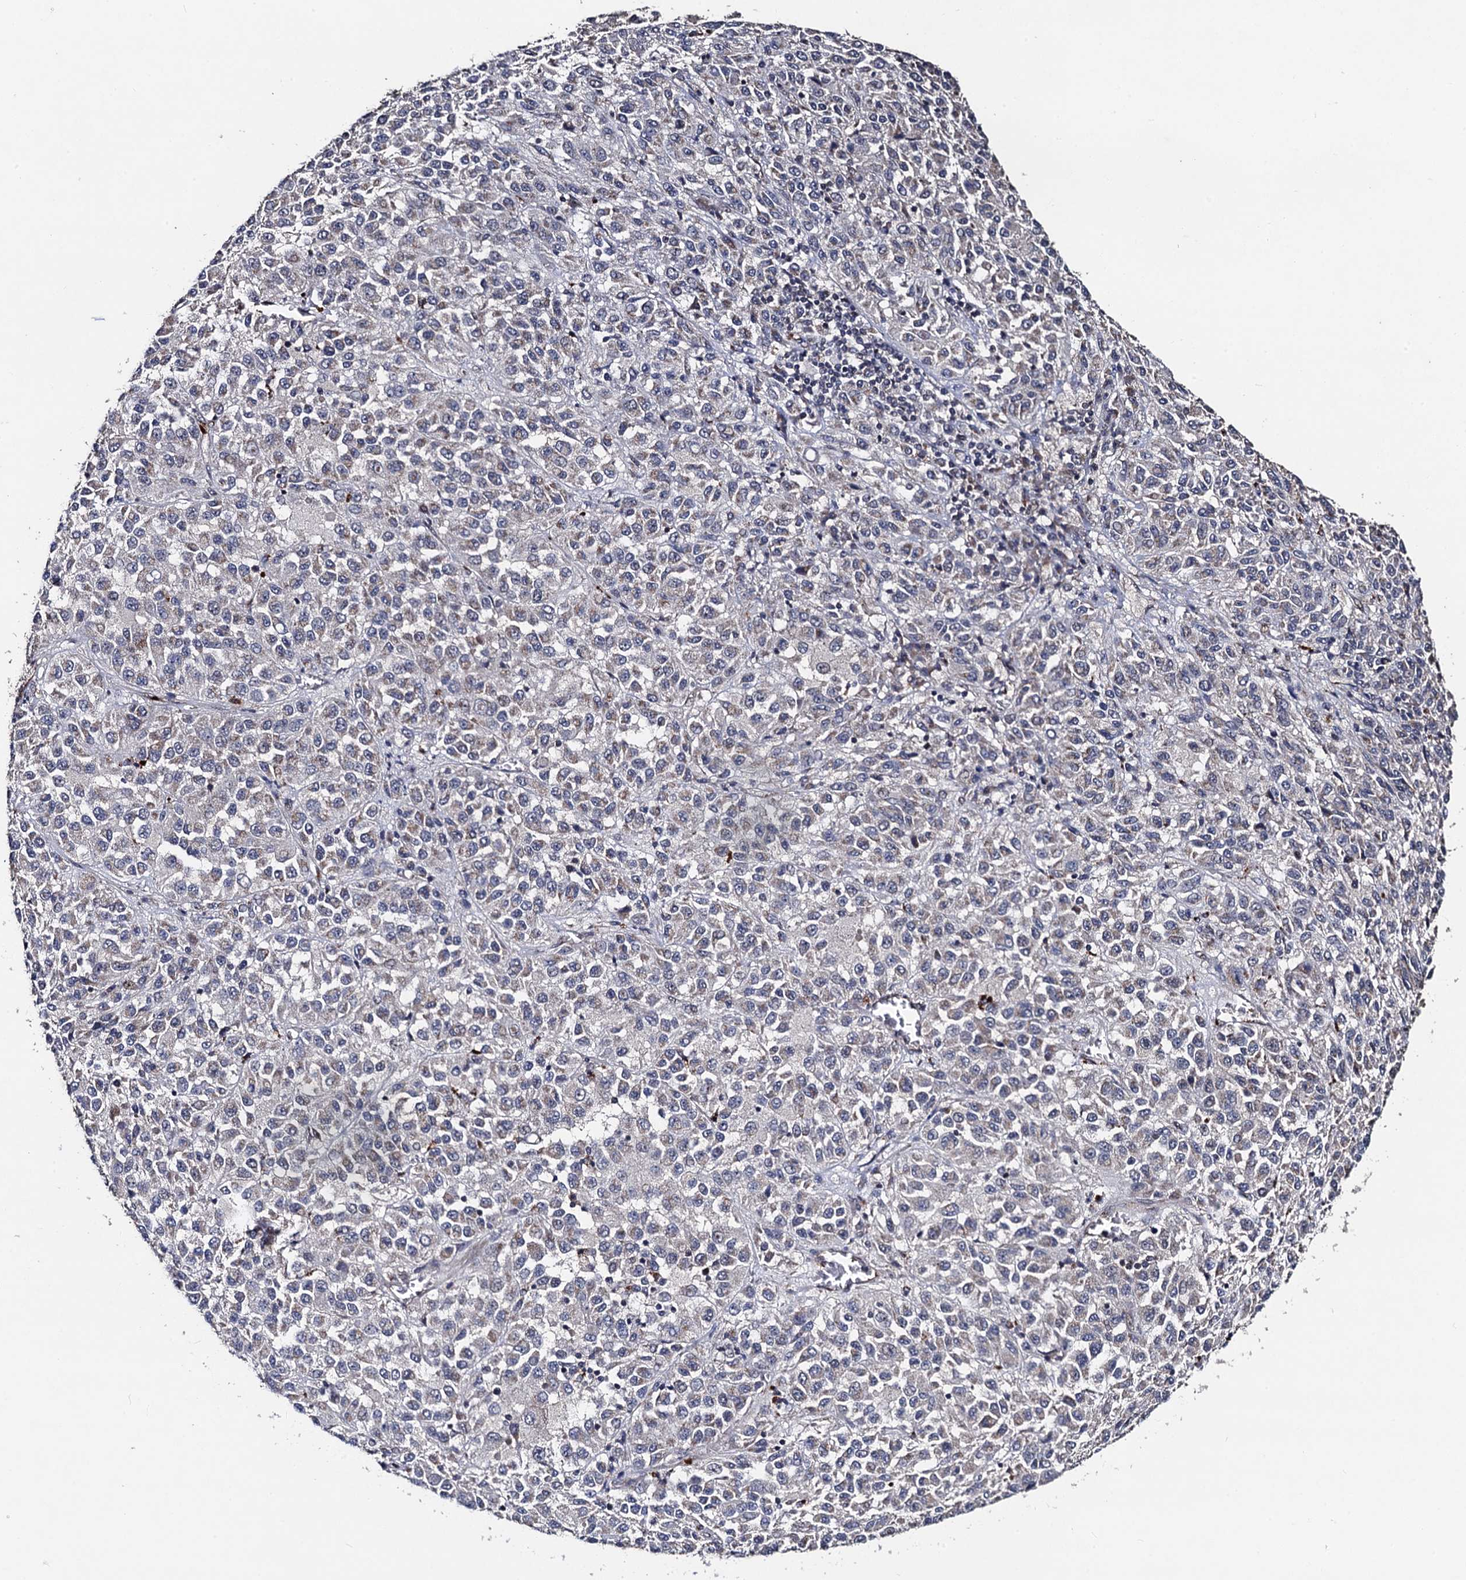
{"staining": {"intensity": "negative", "quantity": "none", "location": "none"}, "tissue": "melanoma", "cell_type": "Tumor cells", "image_type": "cancer", "snomed": [{"axis": "morphology", "description": "Malignant melanoma, Metastatic site"}, {"axis": "topography", "description": "Lung"}], "caption": "Tumor cells show no significant expression in malignant melanoma (metastatic site). (DAB immunohistochemistry (IHC), high magnification).", "gene": "PPTC7", "patient": {"sex": "male", "age": 64}}